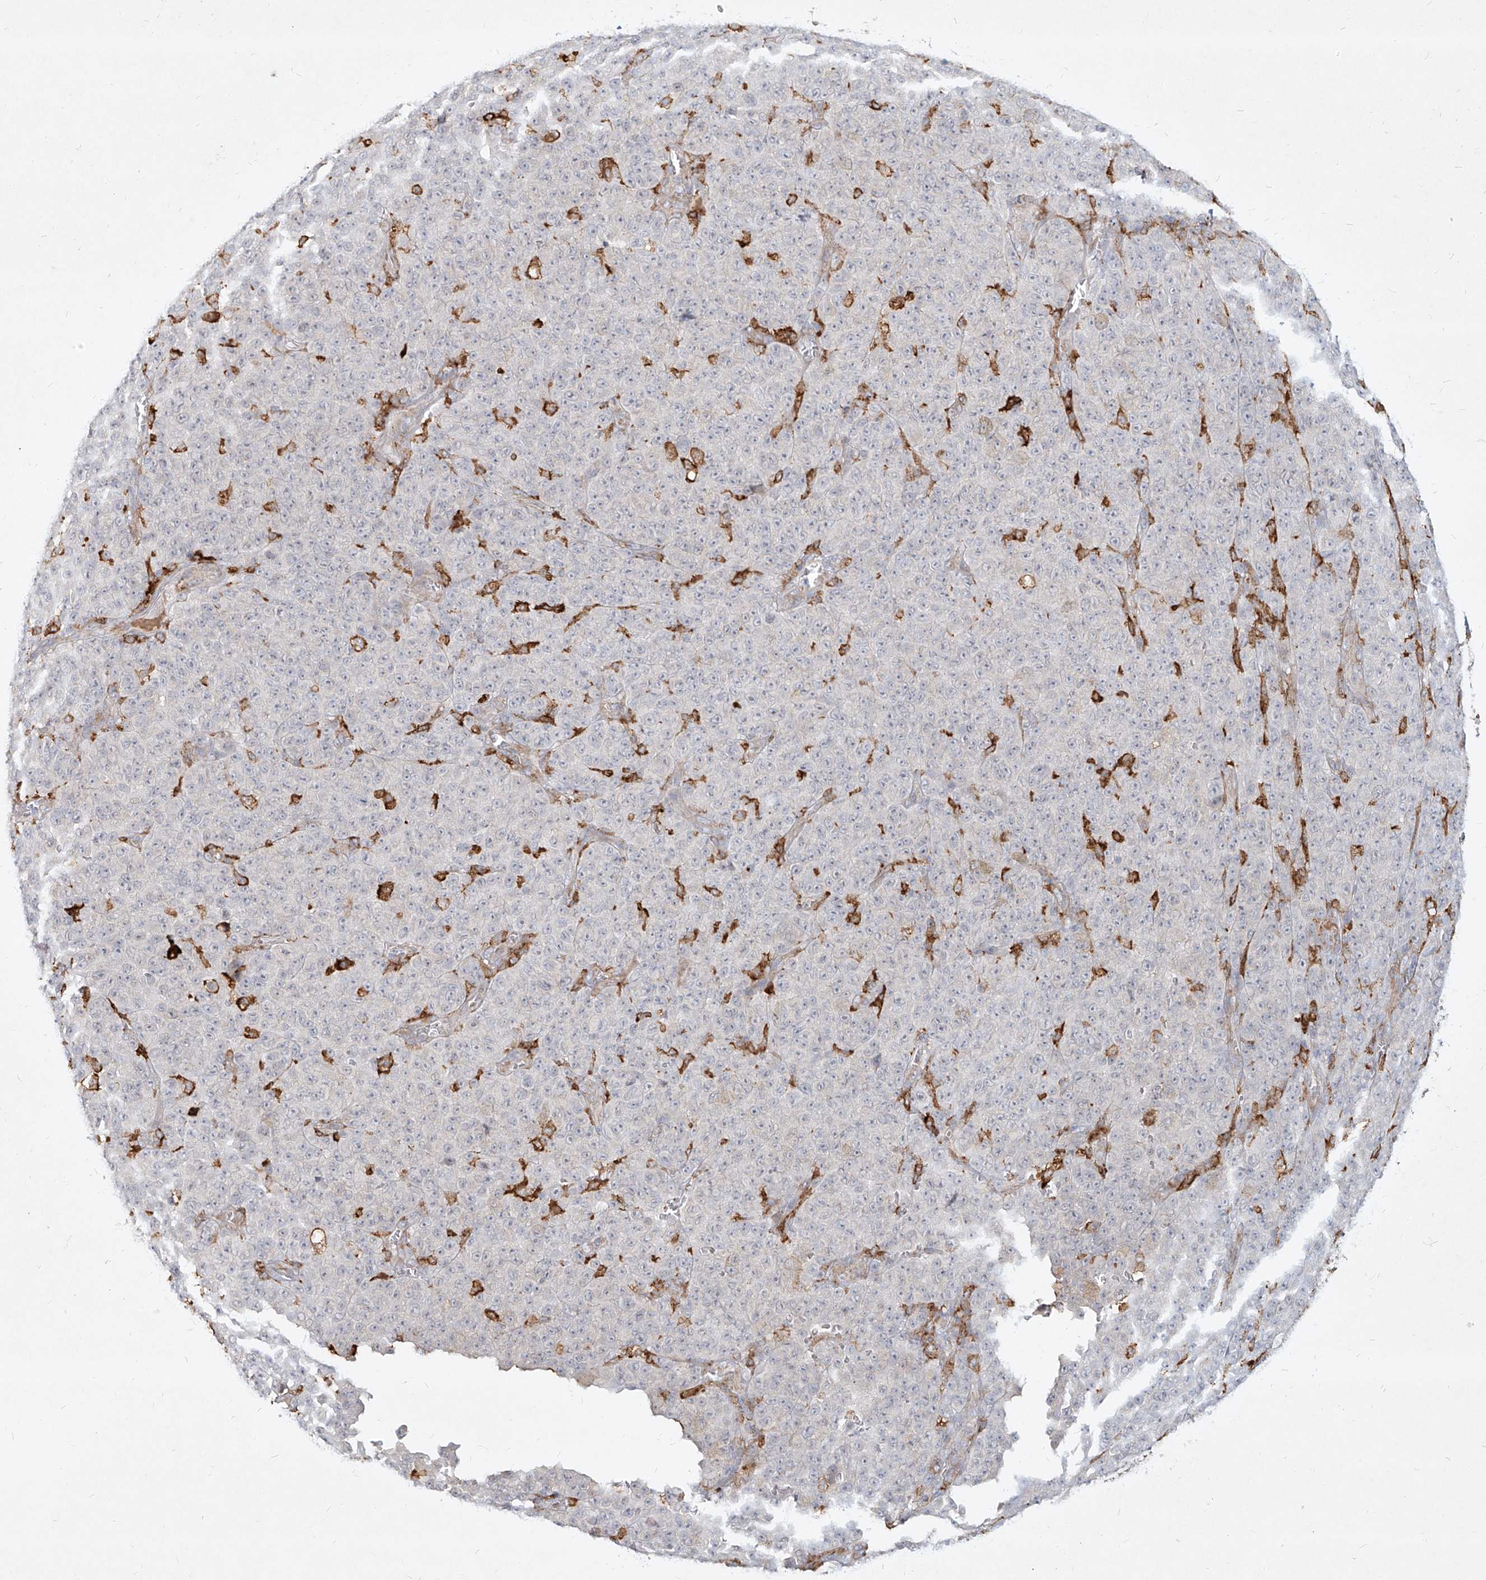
{"staining": {"intensity": "negative", "quantity": "none", "location": "none"}, "tissue": "melanoma", "cell_type": "Tumor cells", "image_type": "cancer", "snomed": [{"axis": "morphology", "description": "Malignant melanoma, NOS"}, {"axis": "topography", "description": "Skin"}], "caption": "Tumor cells show no significant protein positivity in melanoma.", "gene": "CD209", "patient": {"sex": "female", "age": 82}}